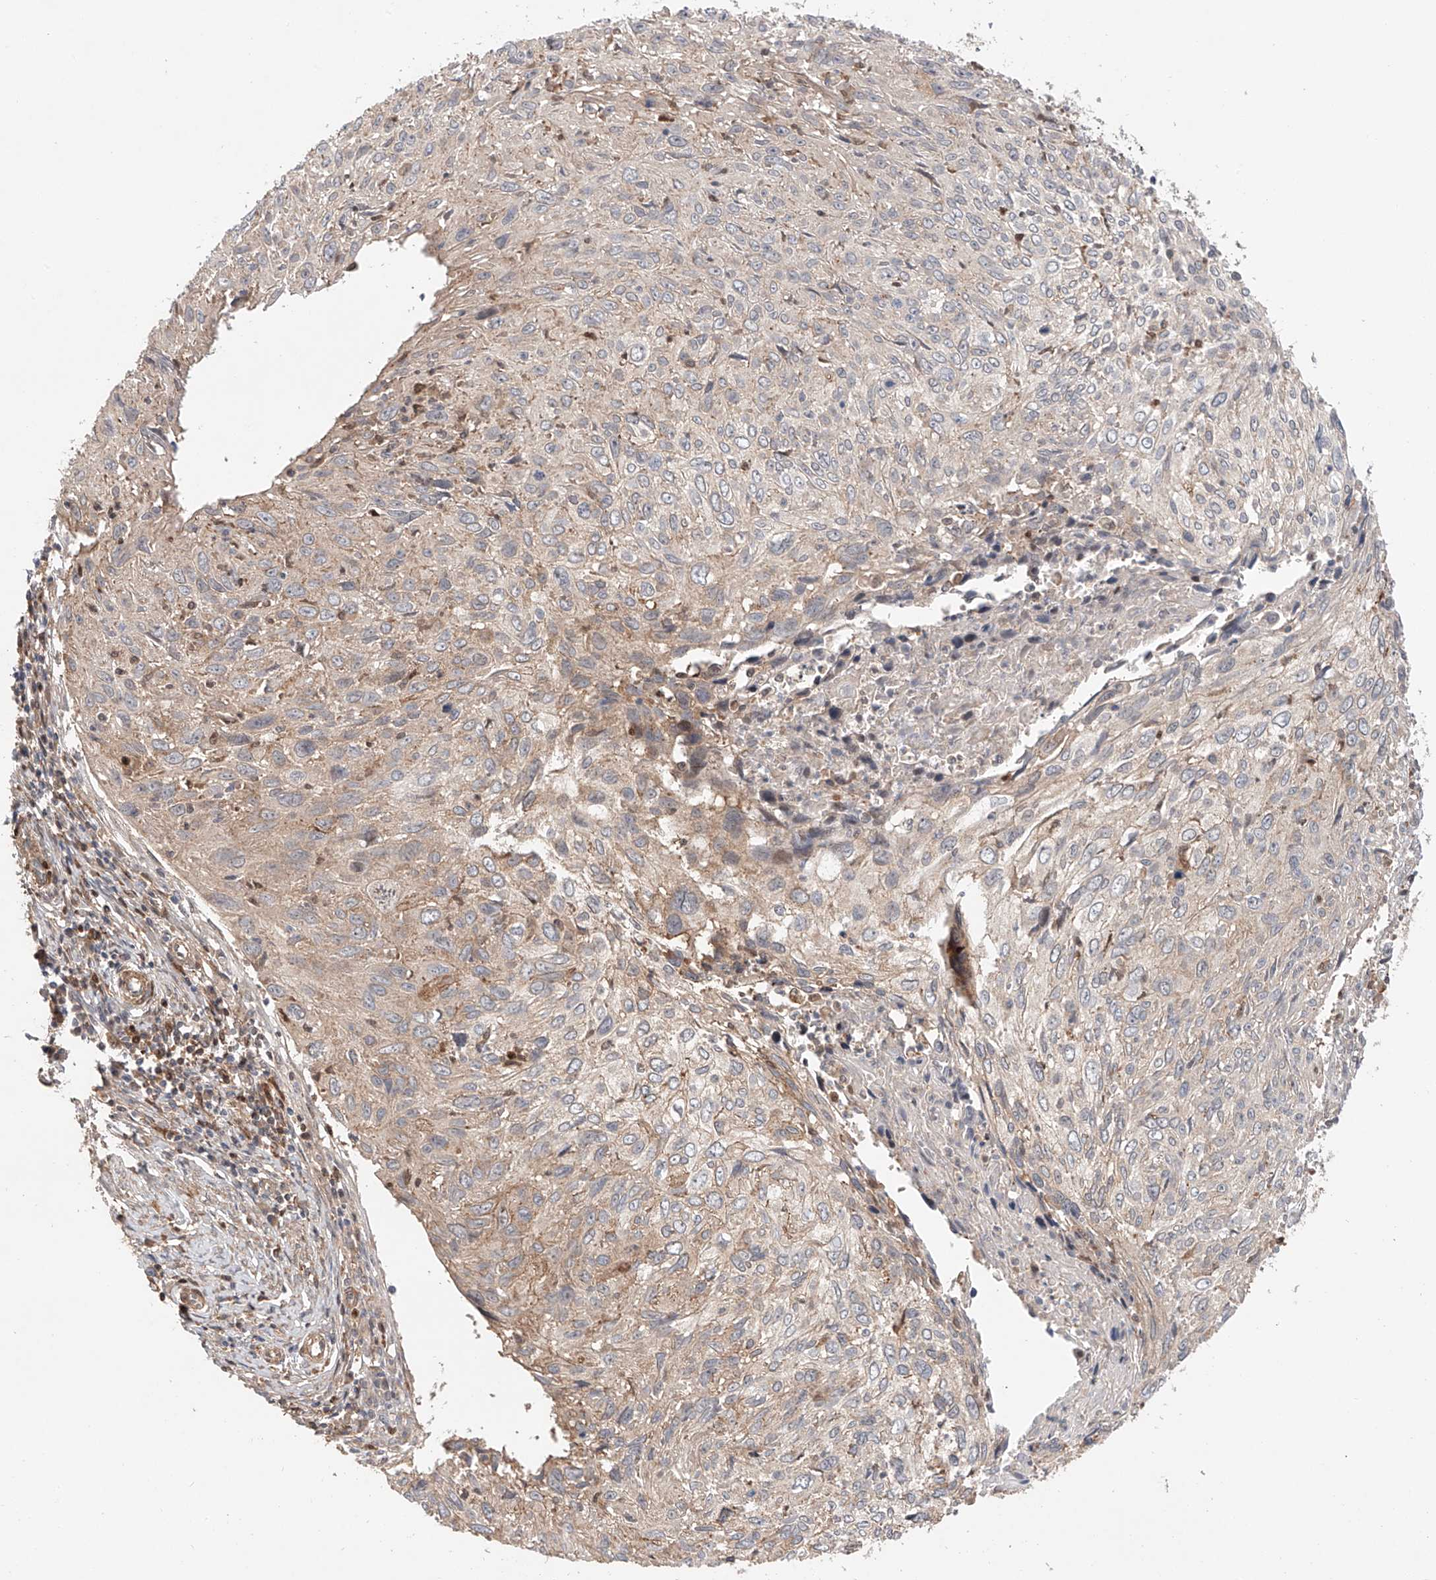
{"staining": {"intensity": "negative", "quantity": "none", "location": "none"}, "tissue": "cervical cancer", "cell_type": "Tumor cells", "image_type": "cancer", "snomed": [{"axis": "morphology", "description": "Squamous cell carcinoma, NOS"}, {"axis": "topography", "description": "Cervix"}], "caption": "A high-resolution photomicrograph shows IHC staining of squamous cell carcinoma (cervical), which displays no significant positivity in tumor cells. (Stains: DAB IHC with hematoxylin counter stain, Microscopy: brightfield microscopy at high magnification).", "gene": "IGSF22", "patient": {"sex": "female", "age": 51}}